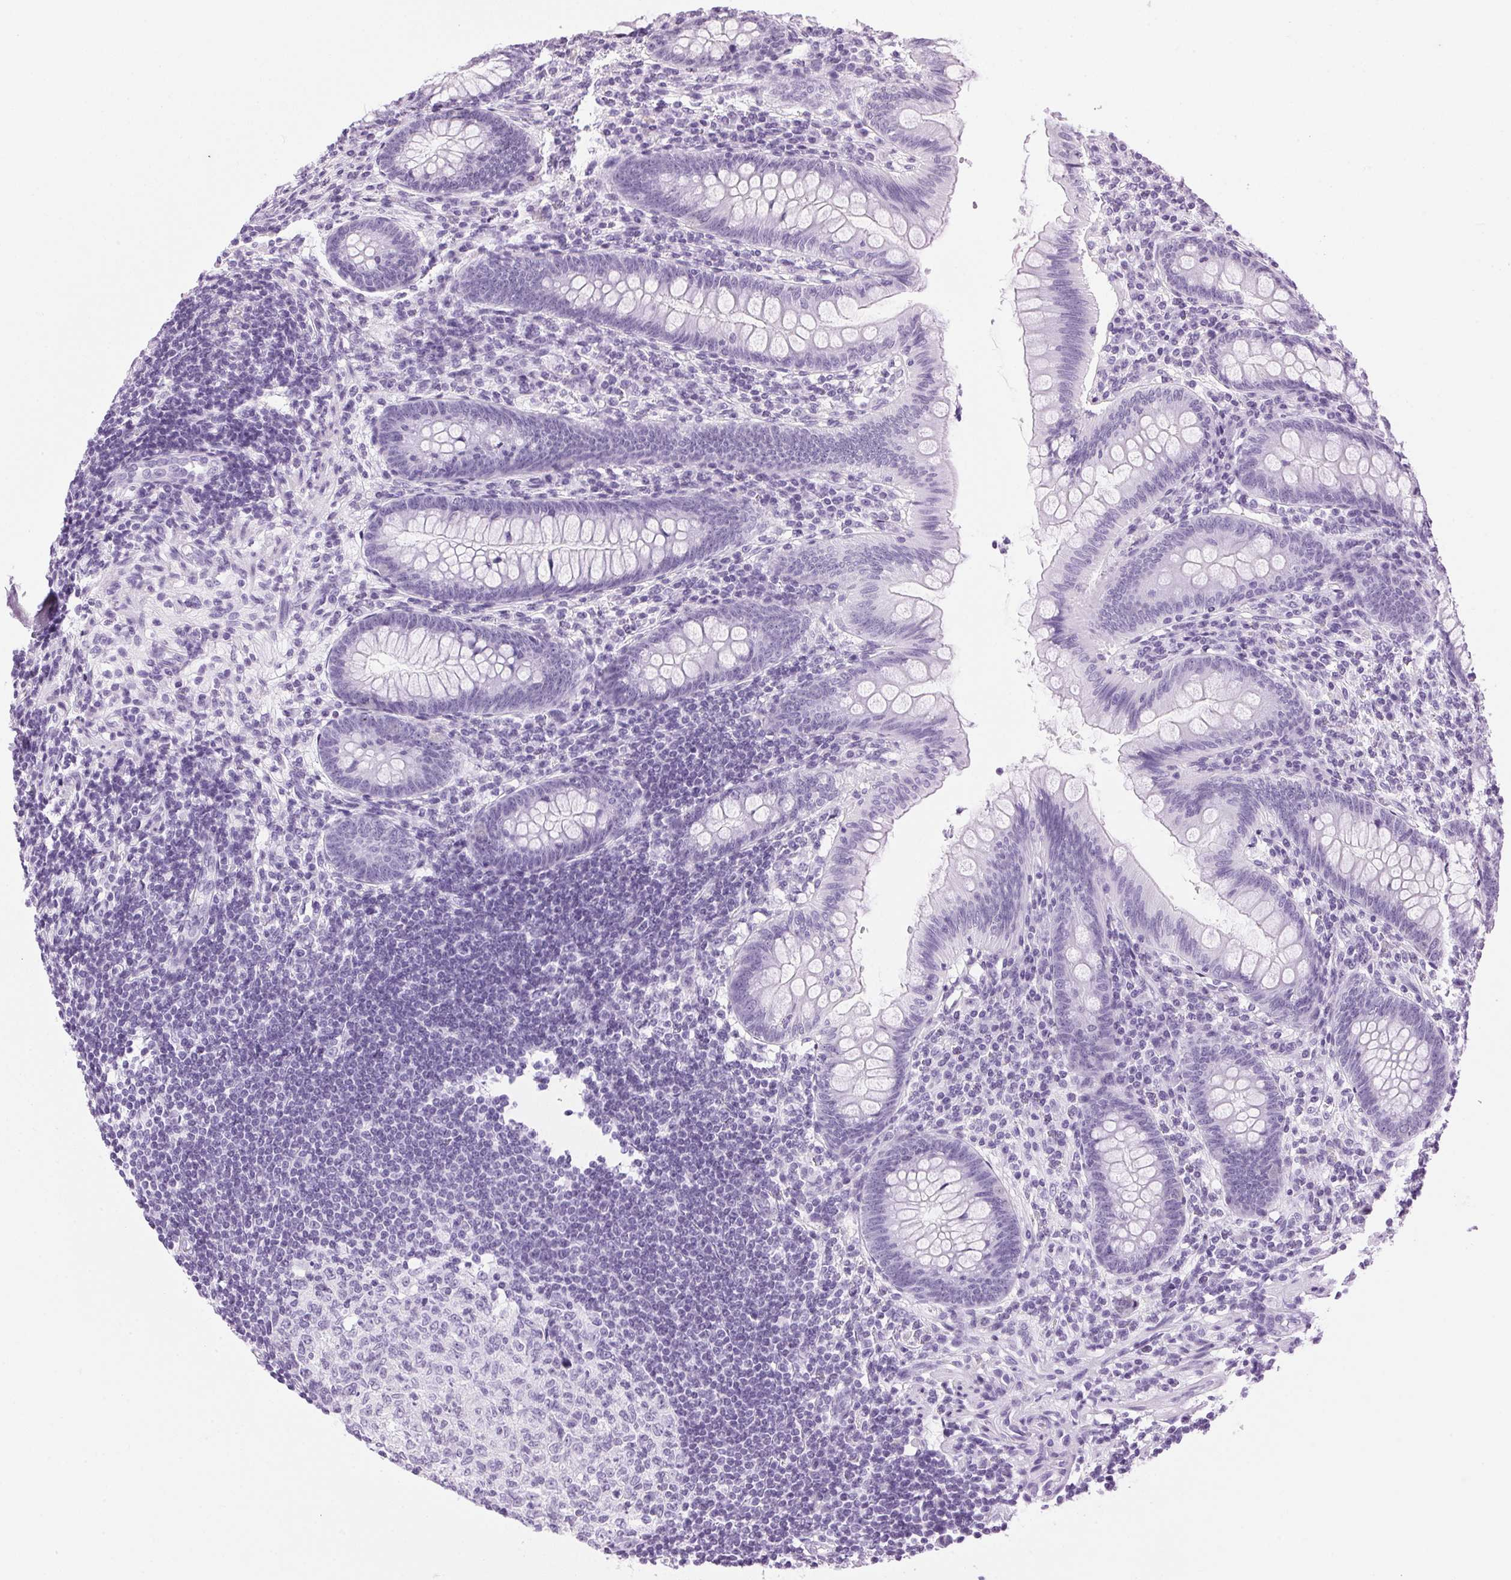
{"staining": {"intensity": "negative", "quantity": "none", "location": "none"}, "tissue": "appendix", "cell_type": "Glandular cells", "image_type": "normal", "snomed": [{"axis": "morphology", "description": "Normal tissue, NOS"}, {"axis": "topography", "description": "Appendix"}], "caption": "Glandular cells show no significant staining in unremarkable appendix. Brightfield microscopy of IHC stained with DAB (3,3'-diaminobenzidine) (brown) and hematoxylin (blue), captured at high magnification.", "gene": "SP7", "patient": {"sex": "female", "age": 57}}